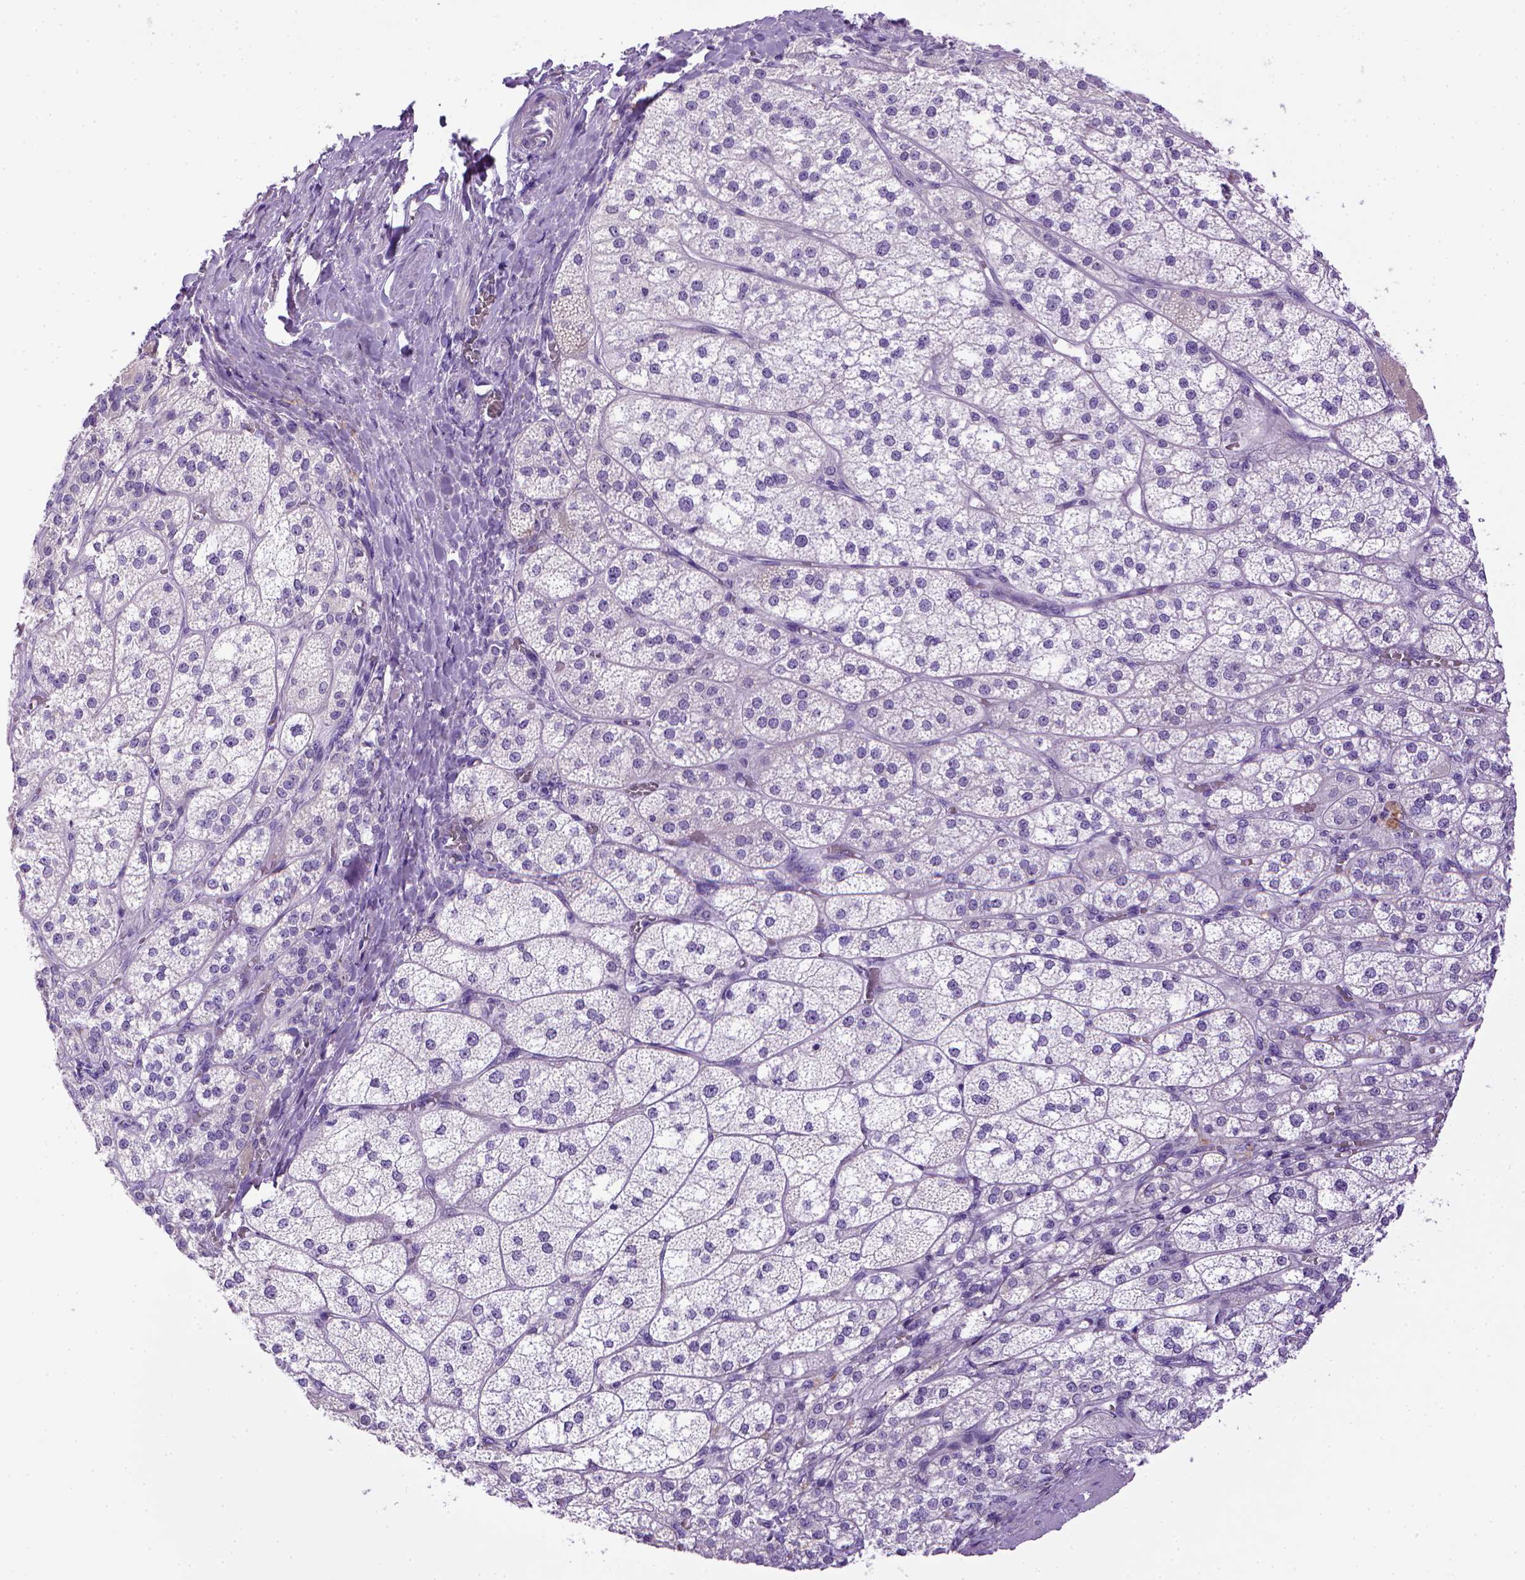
{"staining": {"intensity": "negative", "quantity": "none", "location": "none"}, "tissue": "adrenal gland", "cell_type": "Glandular cells", "image_type": "normal", "snomed": [{"axis": "morphology", "description": "Normal tissue, NOS"}, {"axis": "topography", "description": "Adrenal gland"}], "caption": "The photomicrograph shows no staining of glandular cells in benign adrenal gland. (DAB (3,3'-diaminobenzidine) immunohistochemistry, high magnification).", "gene": "BAAT", "patient": {"sex": "female", "age": 60}}